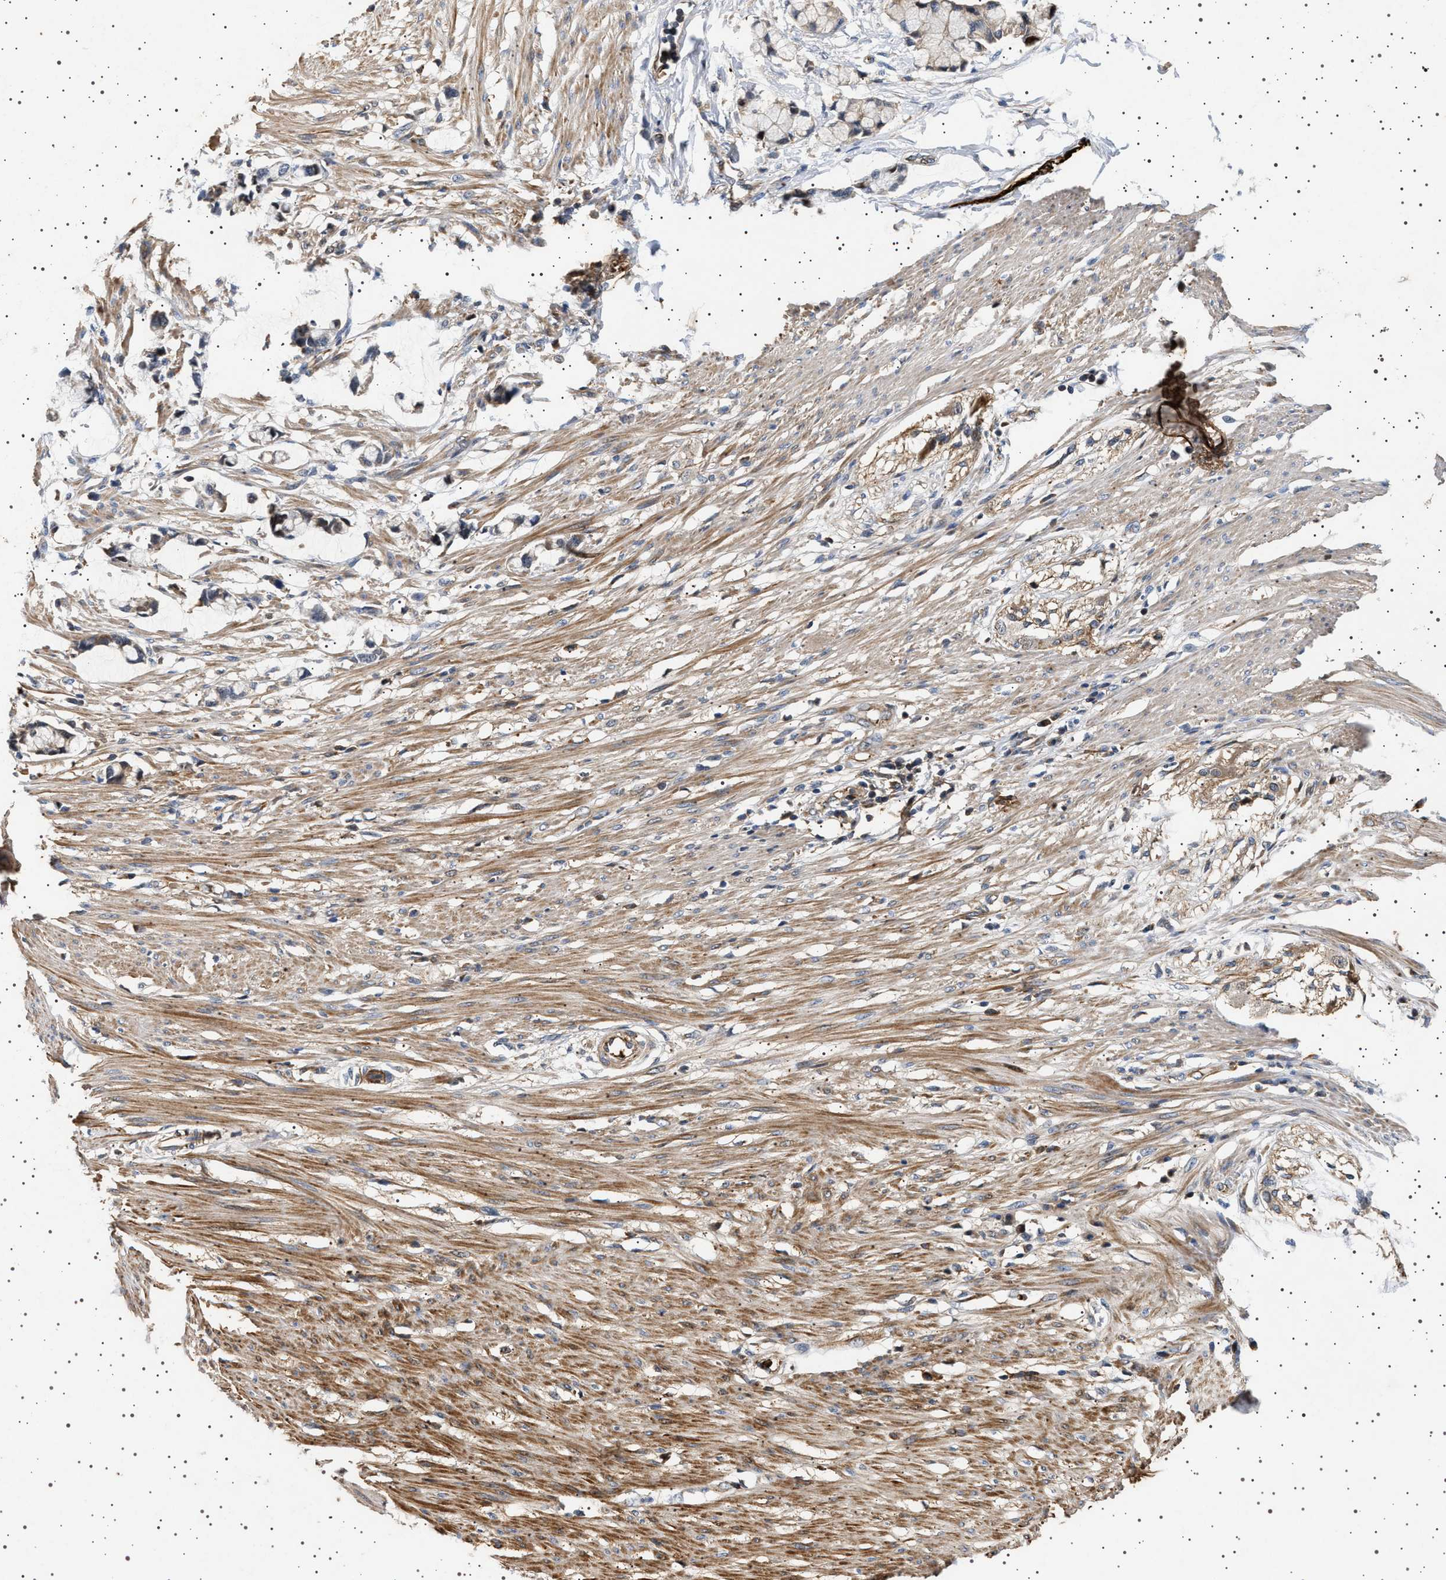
{"staining": {"intensity": "moderate", "quantity": ">75%", "location": "cytoplasmic/membranous"}, "tissue": "smooth muscle", "cell_type": "Smooth muscle cells", "image_type": "normal", "snomed": [{"axis": "morphology", "description": "Normal tissue, NOS"}, {"axis": "morphology", "description": "Adenocarcinoma, NOS"}, {"axis": "topography", "description": "Smooth muscle"}, {"axis": "topography", "description": "Colon"}], "caption": "Moderate cytoplasmic/membranous expression is appreciated in about >75% of smooth muscle cells in unremarkable smooth muscle.", "gene": "FICD", "patient": {"sex": "male", "age": 14}}